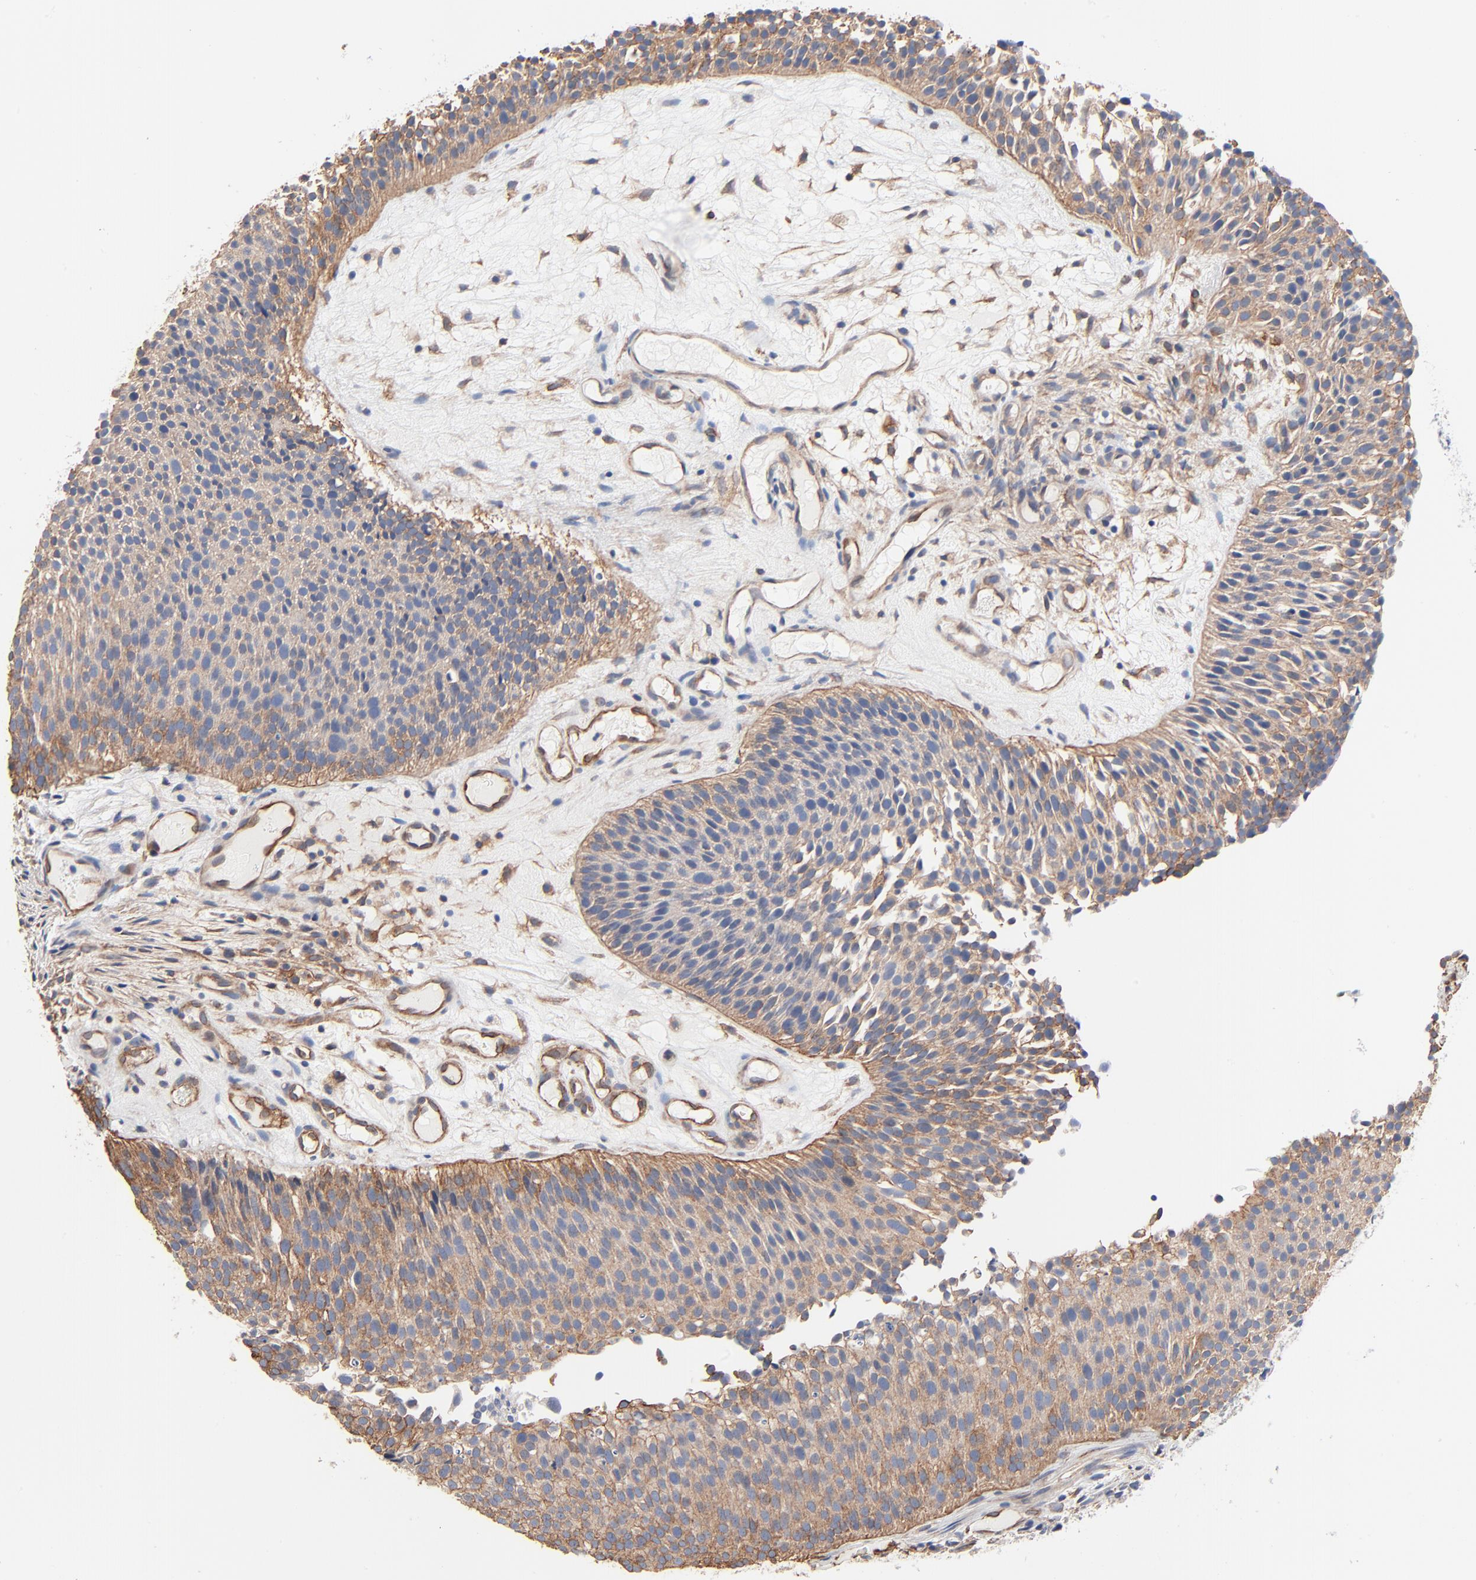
{"staining": {"intensity": "weak", "quantity": ">75%", "location": "cytoplasmic/membranous"}, "tissue": "urothelial cancer", "cell_type": "Tumor cells", "image_type": "cancer", "snomed": [{"axis": "morphology", "description": "Urothelial carcinoma, Low grade"}, {"axis": "topography", "description": "Urinary bladder"}], "caption": "Protein positivity by immunohistochemistry demonstrates weak cytoplasmic/membranous staining in approximately >75% of tumor cells in urothelial carcinoma (low-grade).", "gene": "ABCD4", "patient": {"sex": "male", "age": 85}}